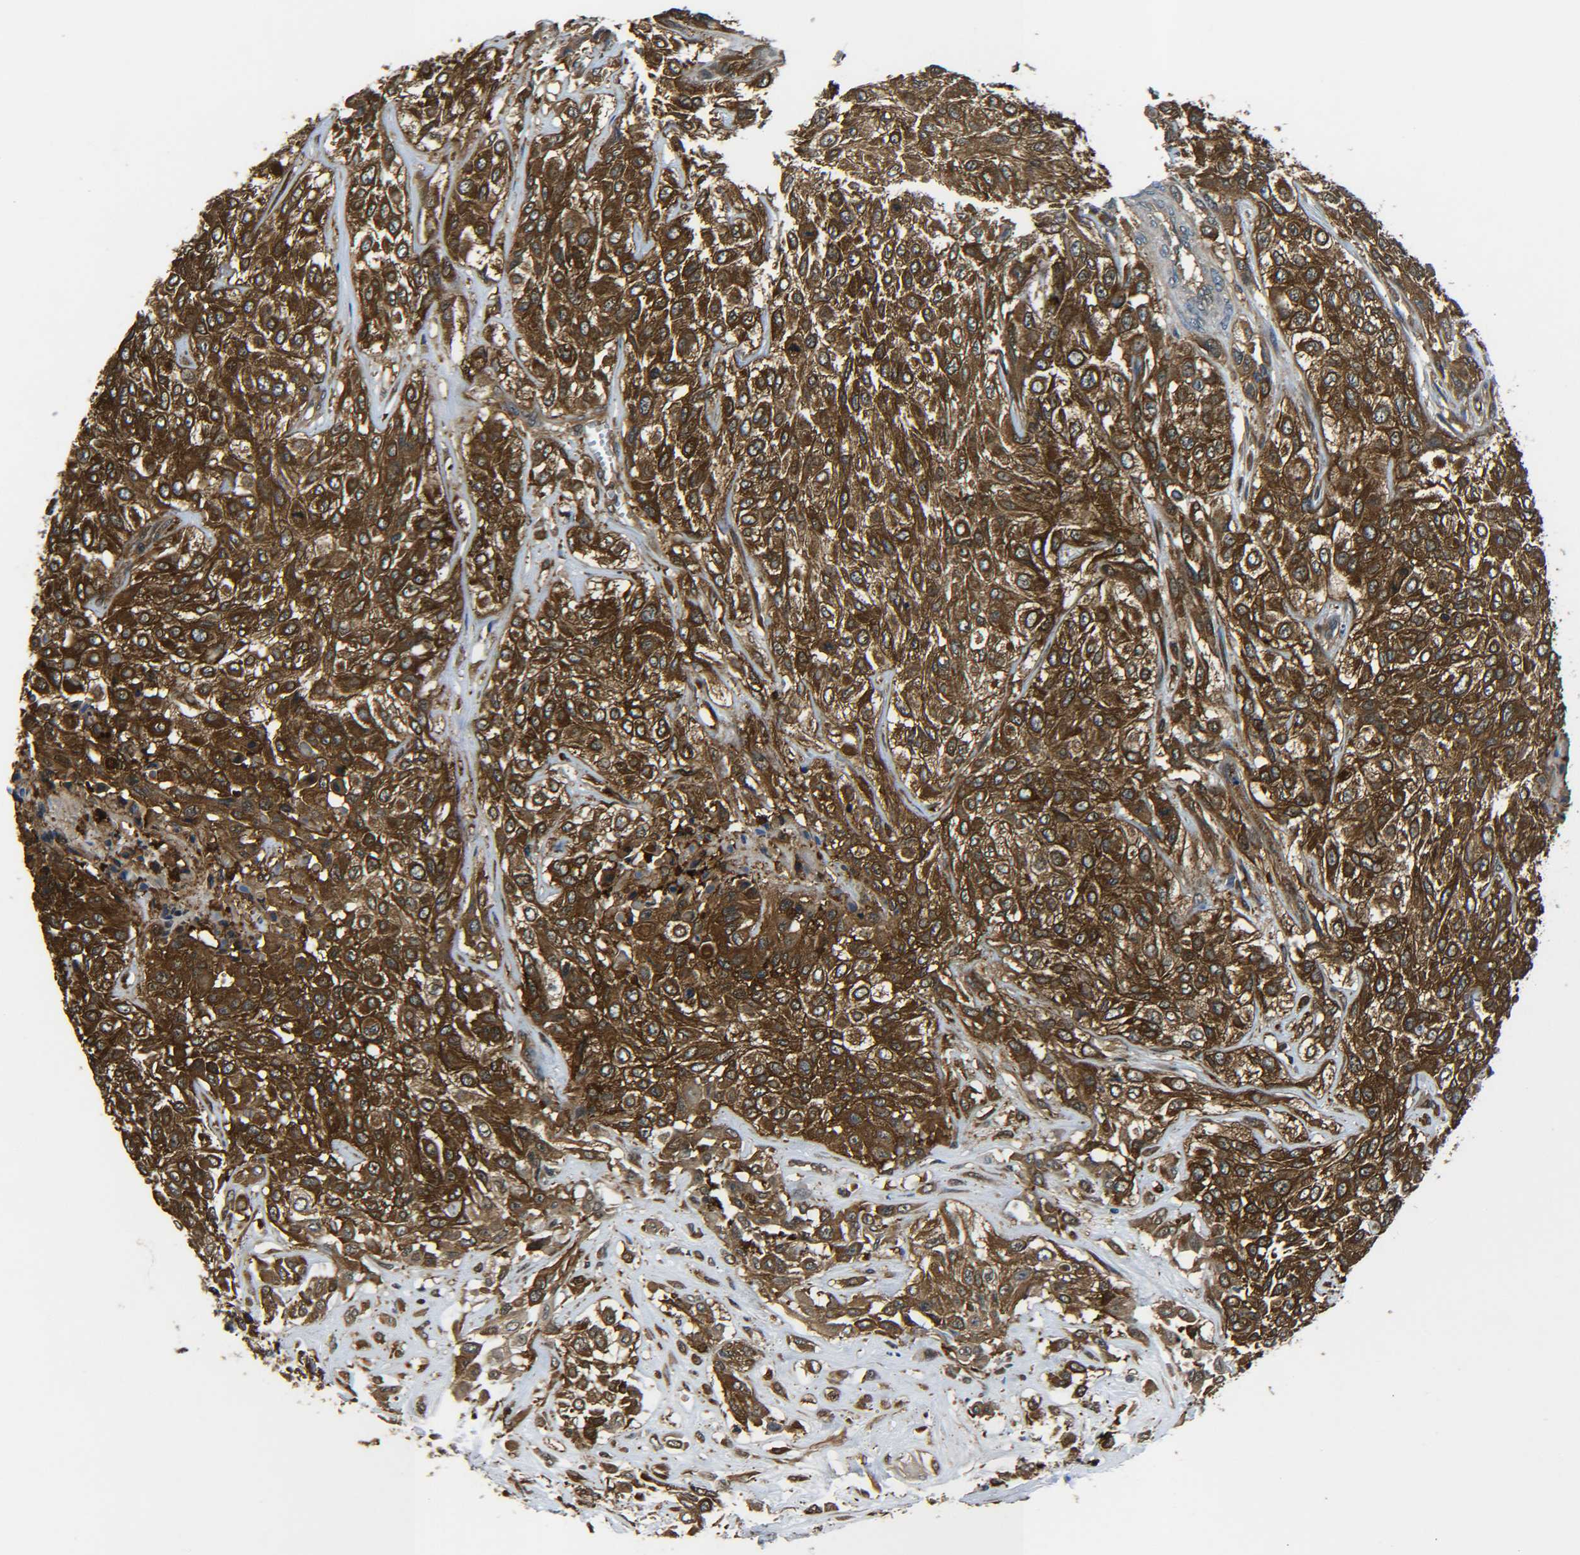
{"staining": {"intensity": "strong", "quantity": ">75%", "location": "cytoplasmic/membranous"}, "tissue": "urothelial cancer", "cell_type": "Tumor cells", "image_type": "cancer", "snomed": [{"axis": "morphology", "description": "Urothelial carcinoma, High grade"}, {"axis": "topography", "description": "Urinary bladder"}], "caption": "Immunohistochemistry (IHC) (DAB) staining of human urothelial carcinoma (high-grade) shows strong cytoplasmic/membranous protein positivity in about >75% of tumor cells. The protein of interest is stained brown, and the nuclei are stained in blue (DAB IHC with brightfield microscopy, high magnification).", "gene": "PREB", "patient": {"sex": "male", "age": 57}}